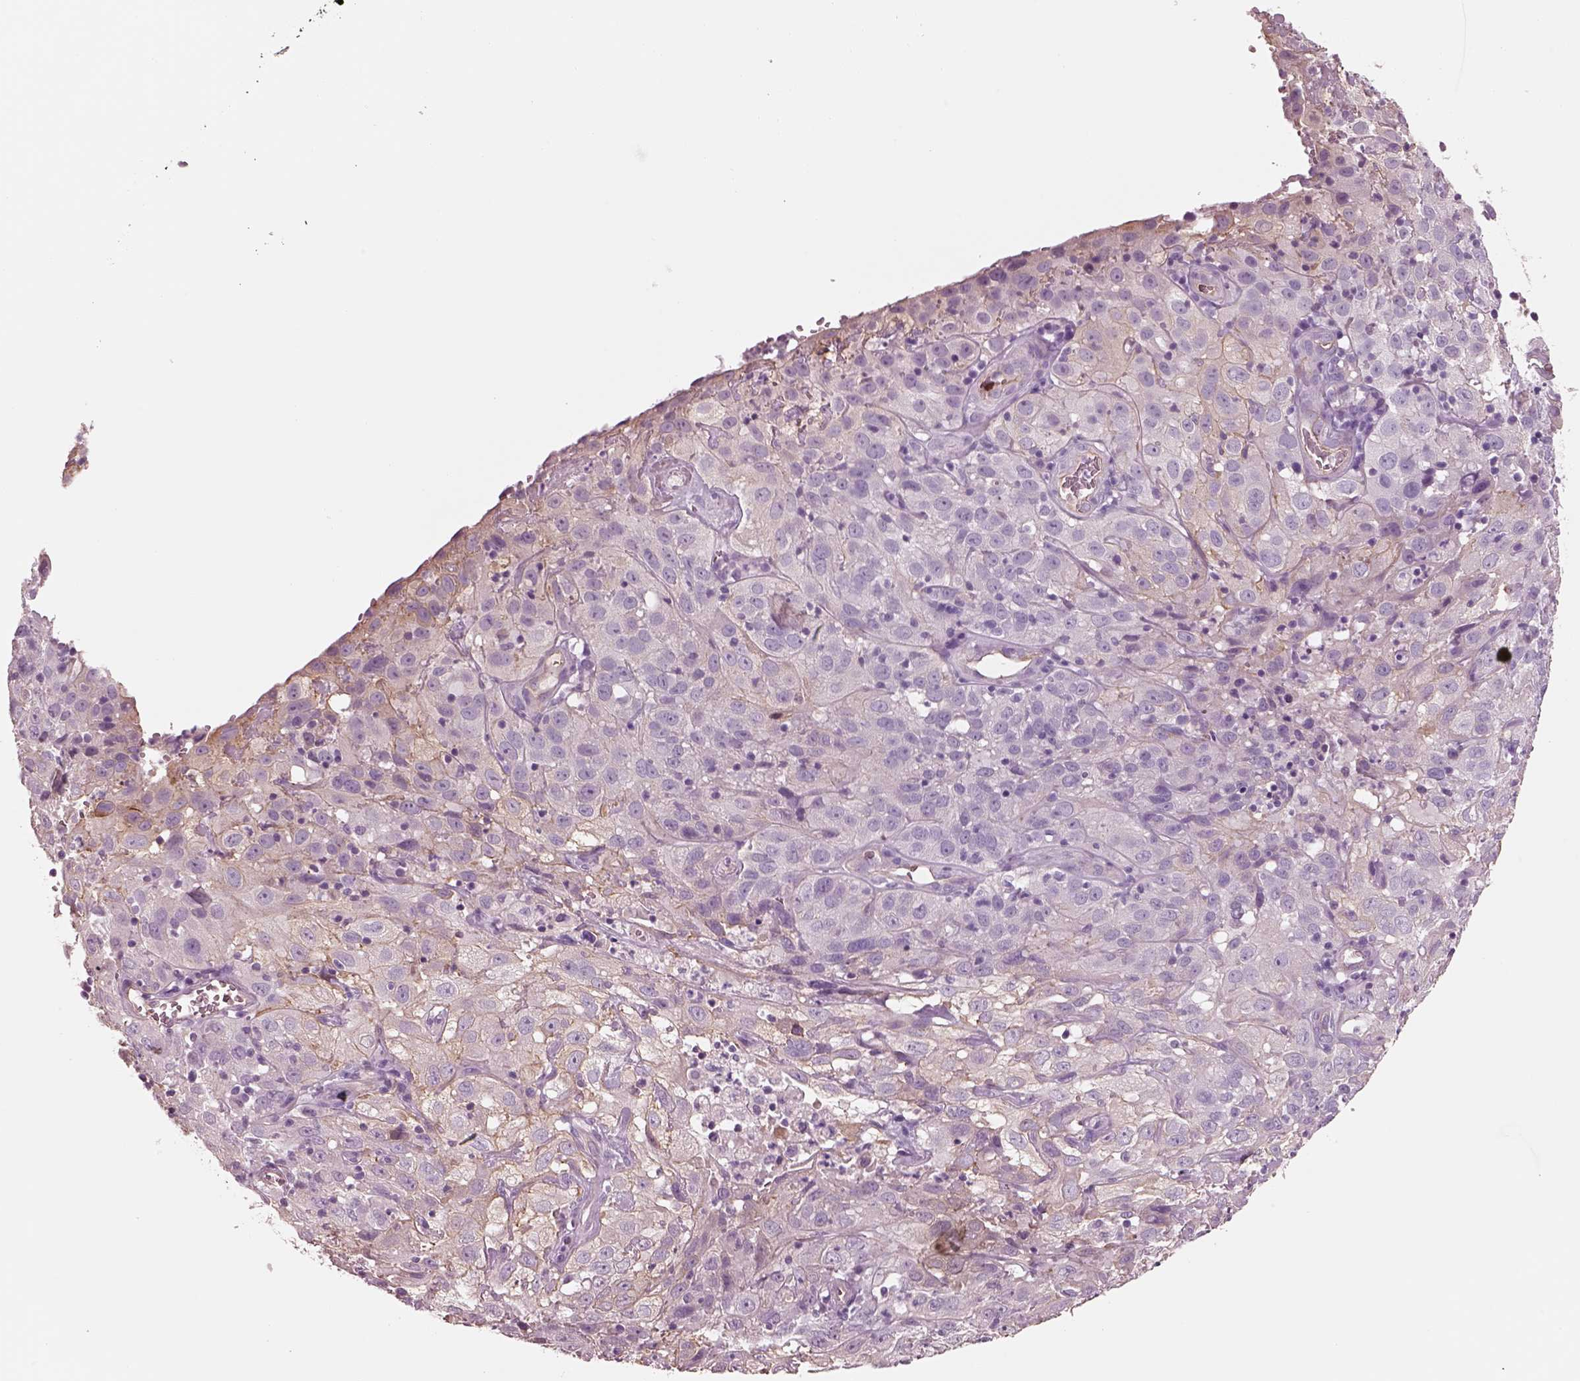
{"staining": {"intensity": "negative", "quantity": "none", "location": "none"}, "tissue": "cervical cancer", "cell_type": "Tumor cells", "image_type": "cancer", "snomed": [{"axis": "morphology", "description": "Squamous cell carcinoma, NOS"}, {"axis": "topography", "description": "Cervix"}], "caption": "Immunohistochemical staining of human cervical cancer shows no significant expression in tumor cells.", "gene": "IGLL1", "patient": {"sex": "female", "age": 32}}